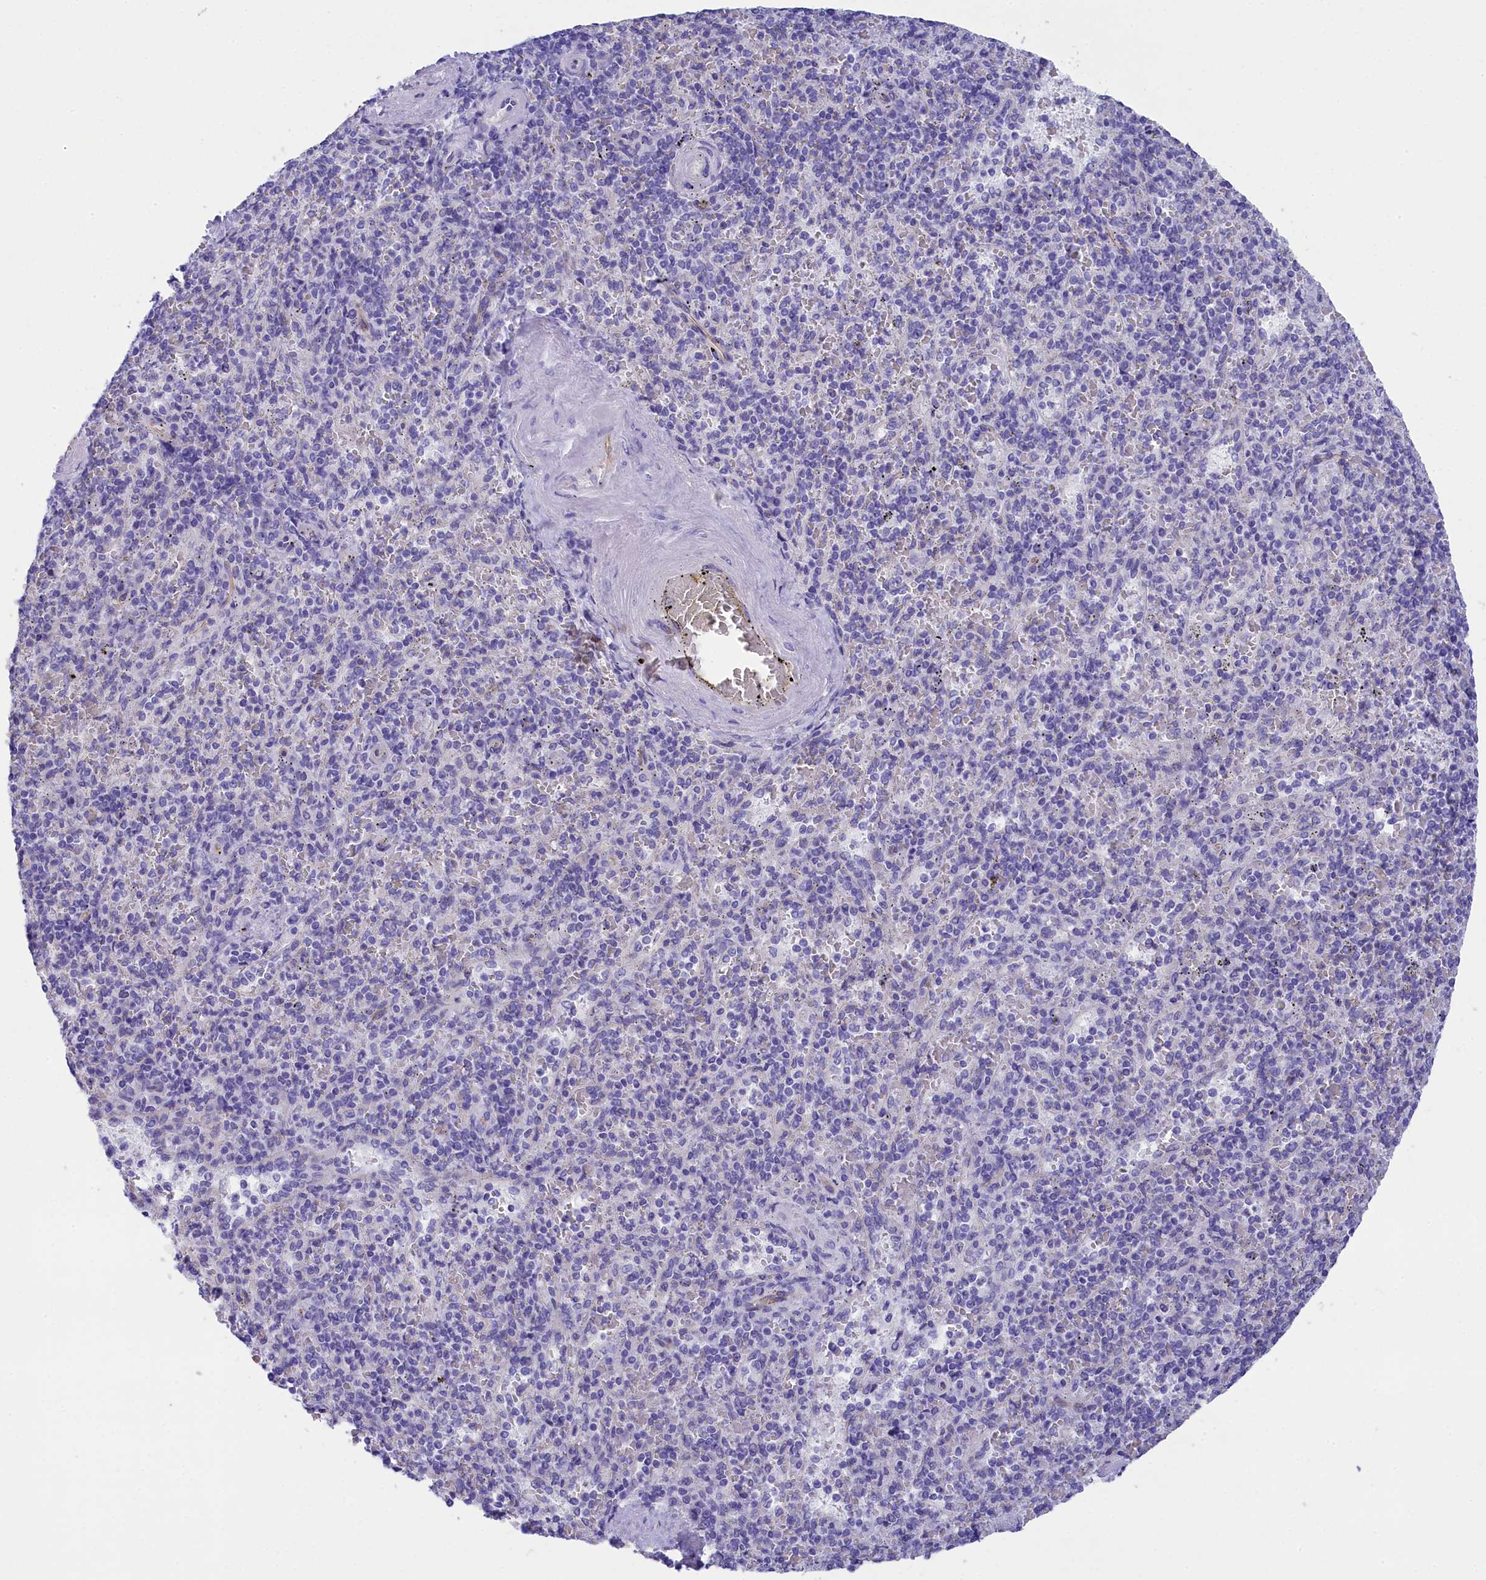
{"staining": {"intensity": "negative", "quantity": "none", "location": "none"}, "tissue": "spleen", "cell_type": "Cells in red pulp", "image_type": "normal", "snomed": [{"axis": "morphology", "description": "Normal tissue, NOS"}, {"axis": "topography", "description": "Spleen"}], "caption": "DAB (3,3'-diaminobenzidine) immunohistochemical staining of normal spleen shows no significant staining in cells in red pulp.", "gene": "TACSTD2", "patient": {"sex": "male", "age": 82}}